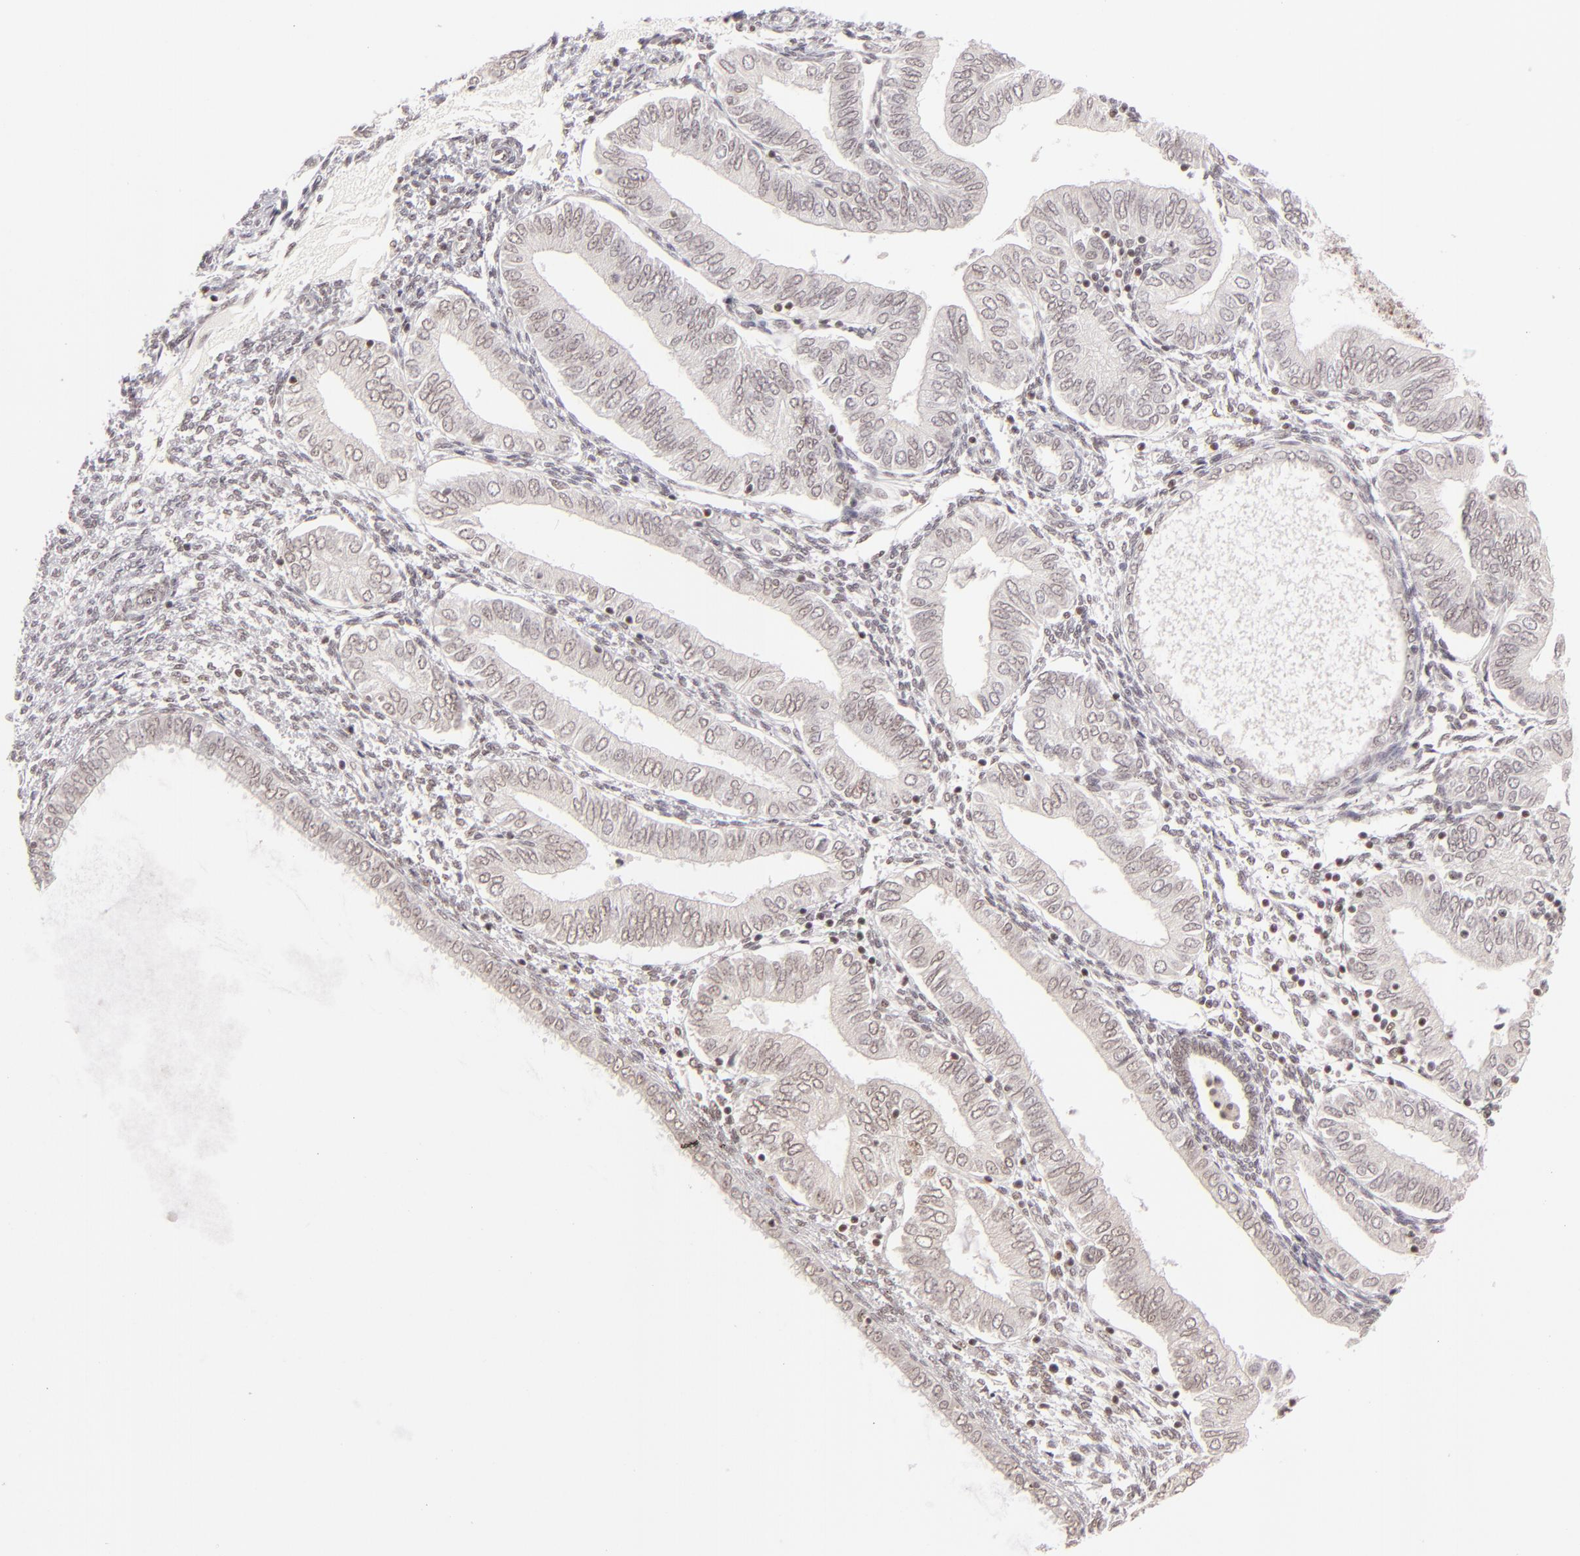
{"staining": {"intensity": "weak", "quantity": ">75%", "location": "nuclear"}, "tissue": "endometrial cancer", "cell_type": "Tumor cells", "image_type": "cancer", "snomed": [{"axis": "morphology", "description": "Adenocarcinoma, NOS"}, {"axis": "topography", "description": "Endometrium"}], "caption": "Immunohistochemistry (IHC) staining of adenocarcinoma (endometrial), which shows low levels of weak nuclear staining in approximately >75% of tumor cells indicating weak nuclear protein expression. The staining was performed using DAB (3,3'-diaminobenzidine) (brown) for protein detection and nuclei were counterstained in hematoxylin (blue).", "gene": "DAXX", "patient": {"sex": "female", "age": 51}}